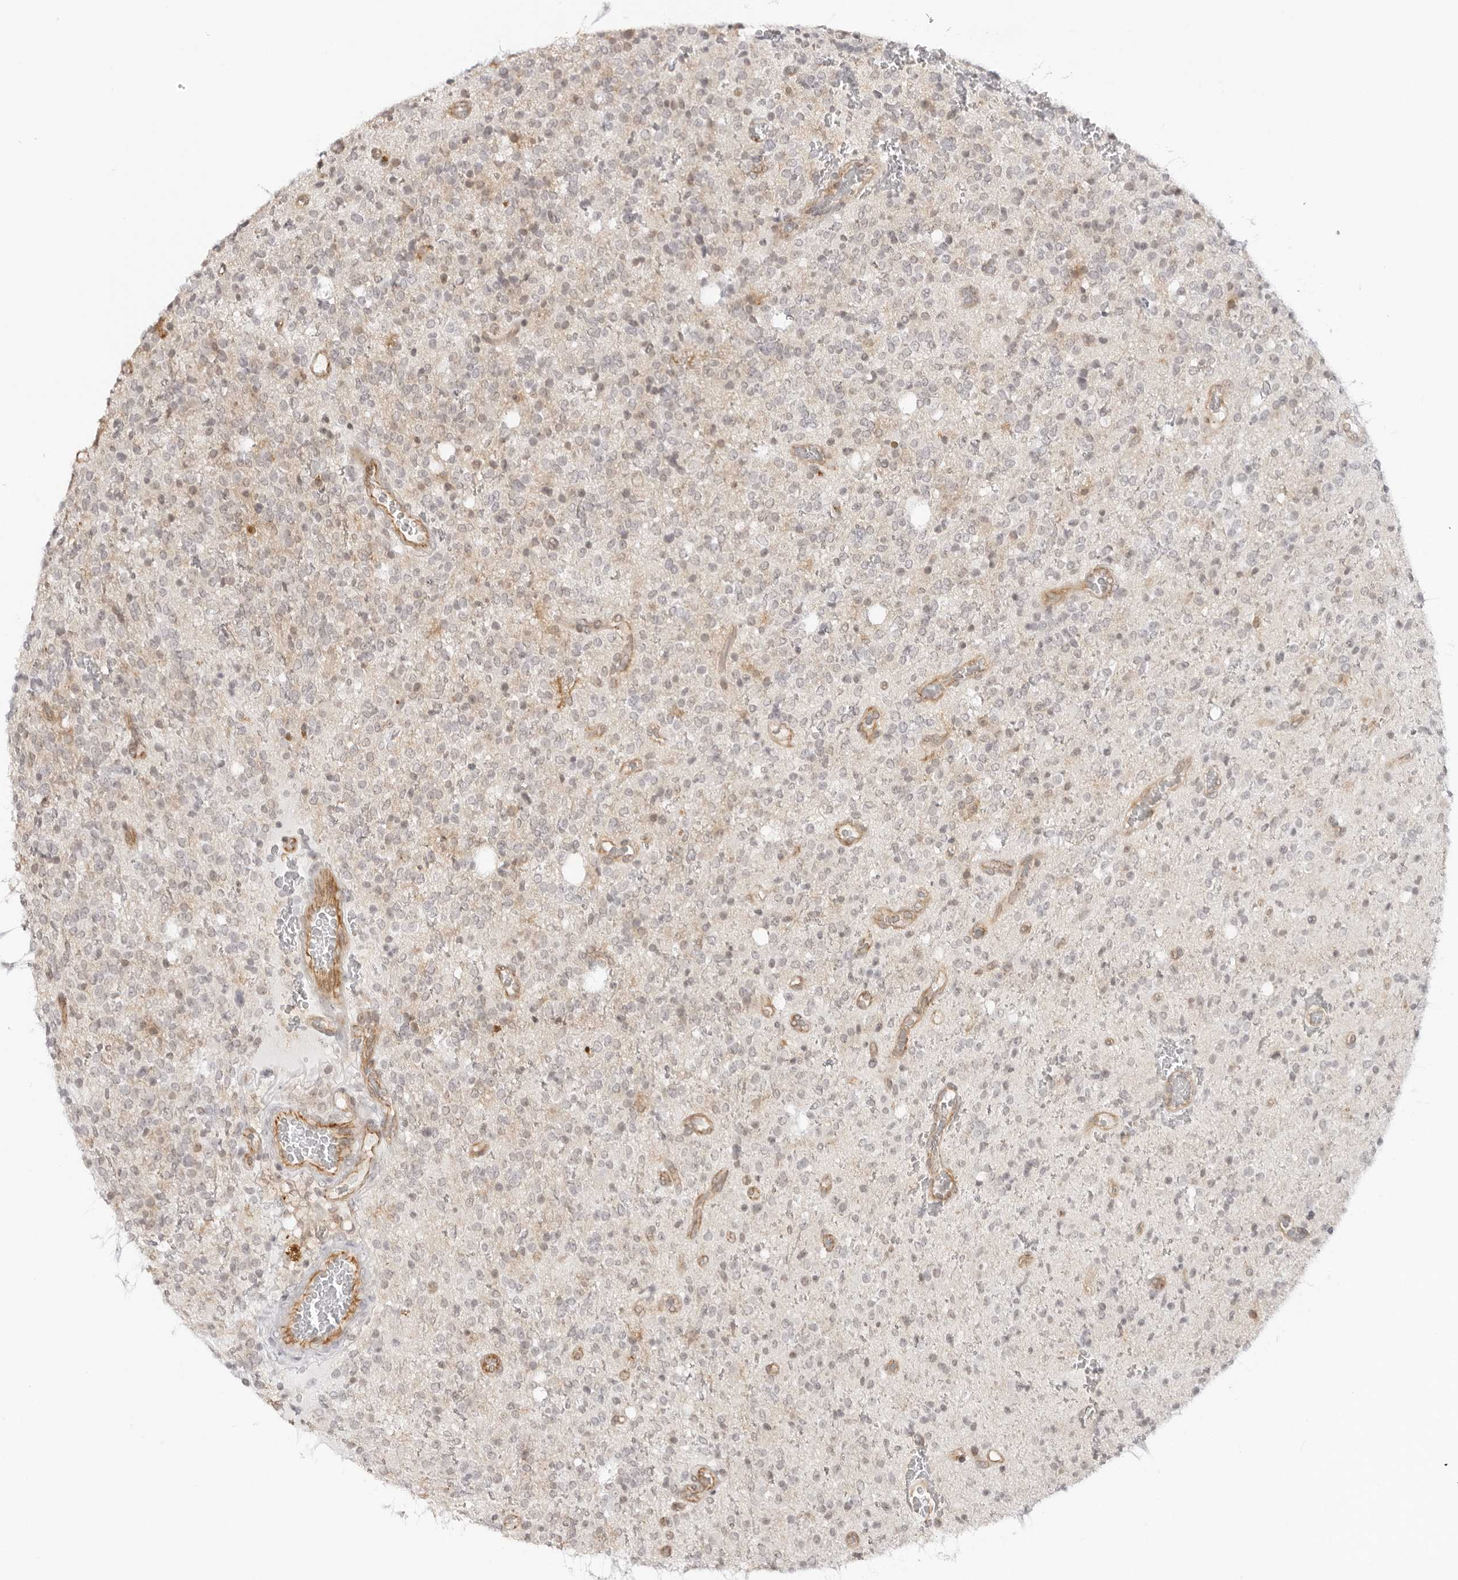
{"staining": {"intensity": "negative", "quantity": "none", "location": "none"}, "tissue": "glioma", "cell_type": "Tumor cells", "image_type": "cancer", "snomed": [{"axis": "morphology", "description": "Glioma, malignant, High grade"}, {"axis": "topography", "description": "Brain"}], "caption": "An image of glioma stained for a protein demonstrates no brown staining in tumor cells.", "gene": "TRAPPC3", "patient": {"sex": "male", "age": 34}}